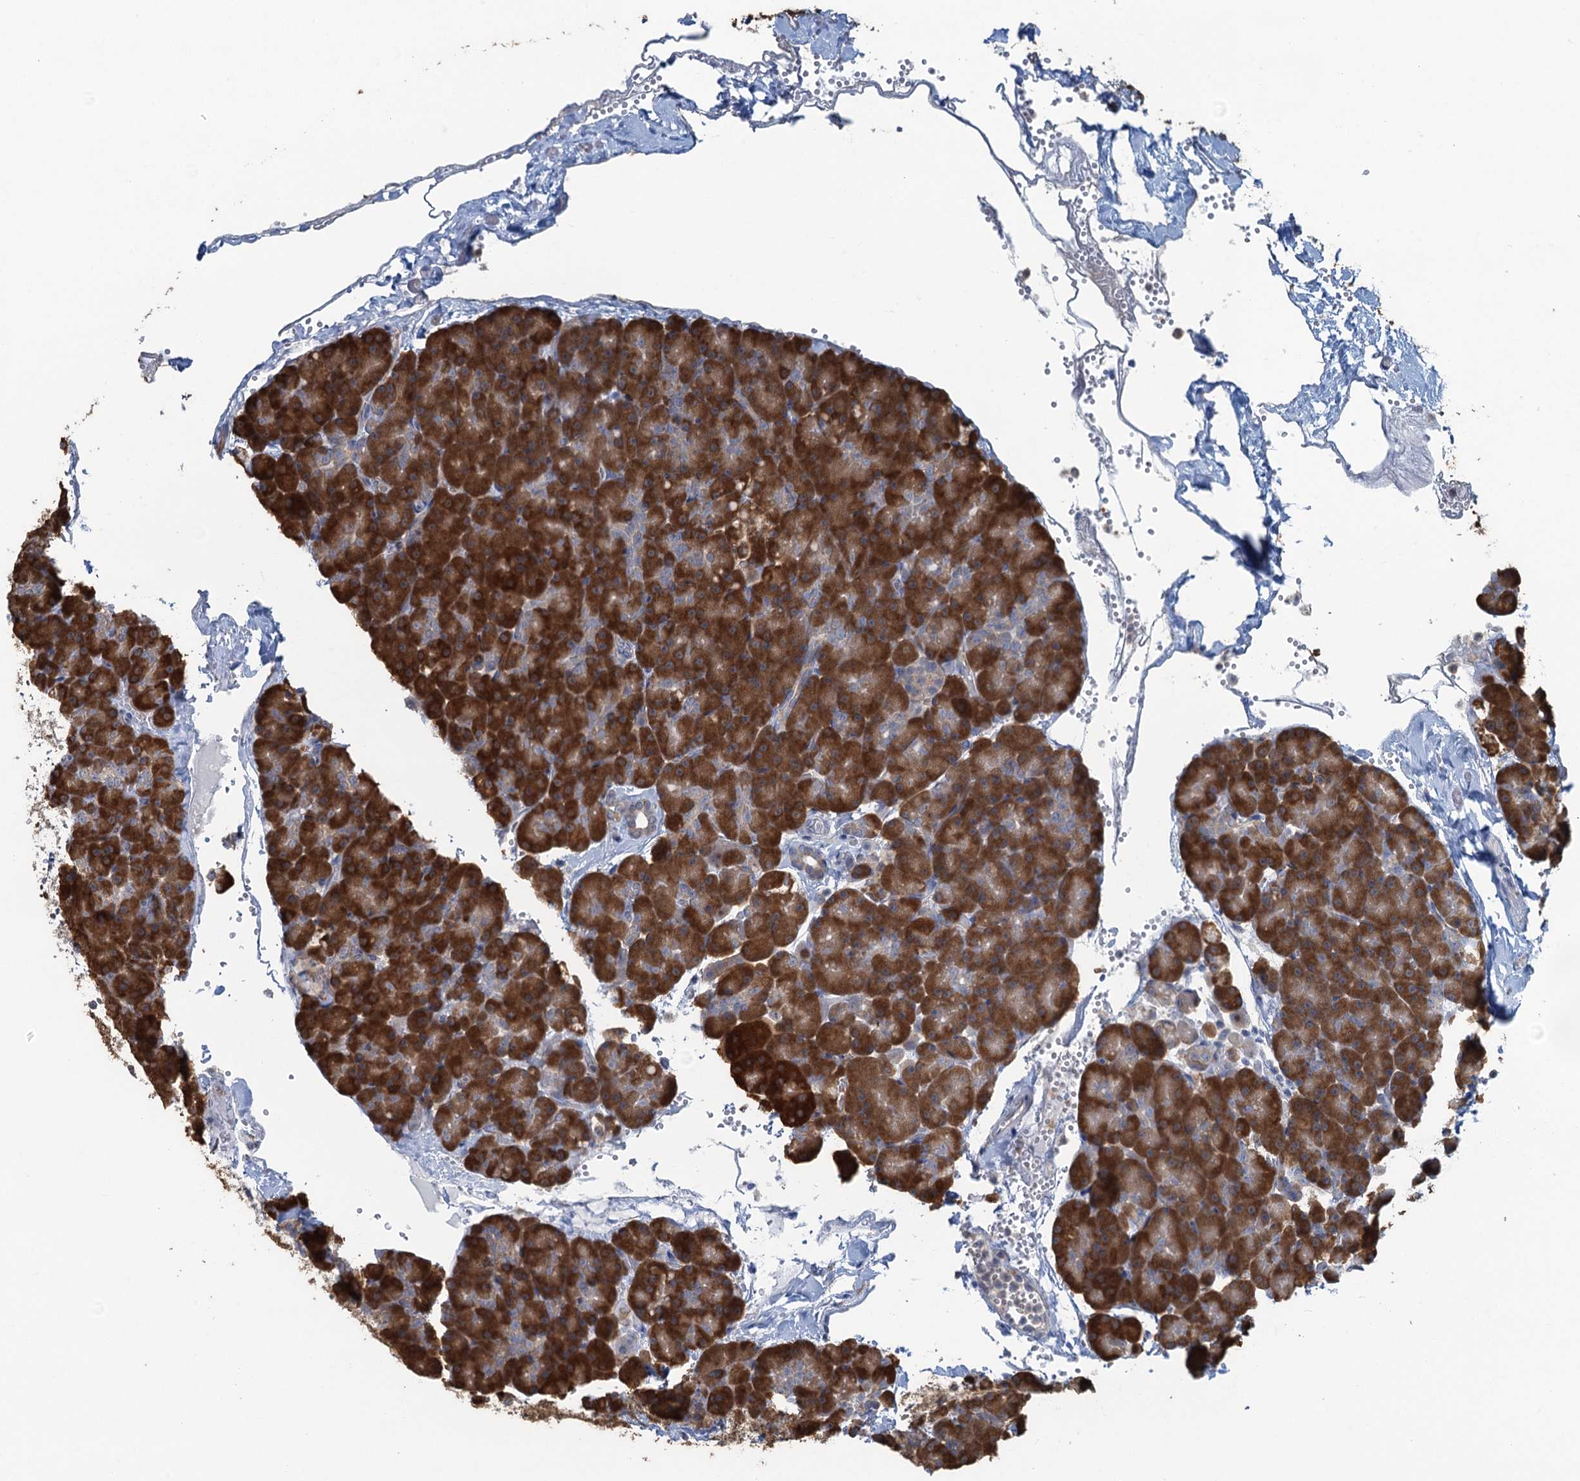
{"staining": {"intensity": "strong", "quantity": ">75%", "location": "cytoplasmic/membranous"}, "tissue": "pancreas", "cell_type": "Exocrine glandular cells", "image_type": "normal", "snomed": [{"axis": "morphology", "description": "Normal tissue, NOS"}, {"axis": "topography", "description": "Pancreas"}], "caption": "IHC staining of normal pancreas, which displays high levels of strong cytoplasmic/membranous staining in approximately >75% of exocrine glandular cells indicating strong cytoplasmic/membranous protein staining. The staining was performed using DAB (brown) for protein detection and nuclei were counterstained in hematoxylin (blue).", "gene": "TEX35", "patient": {"sex": "male", "age": 36}}